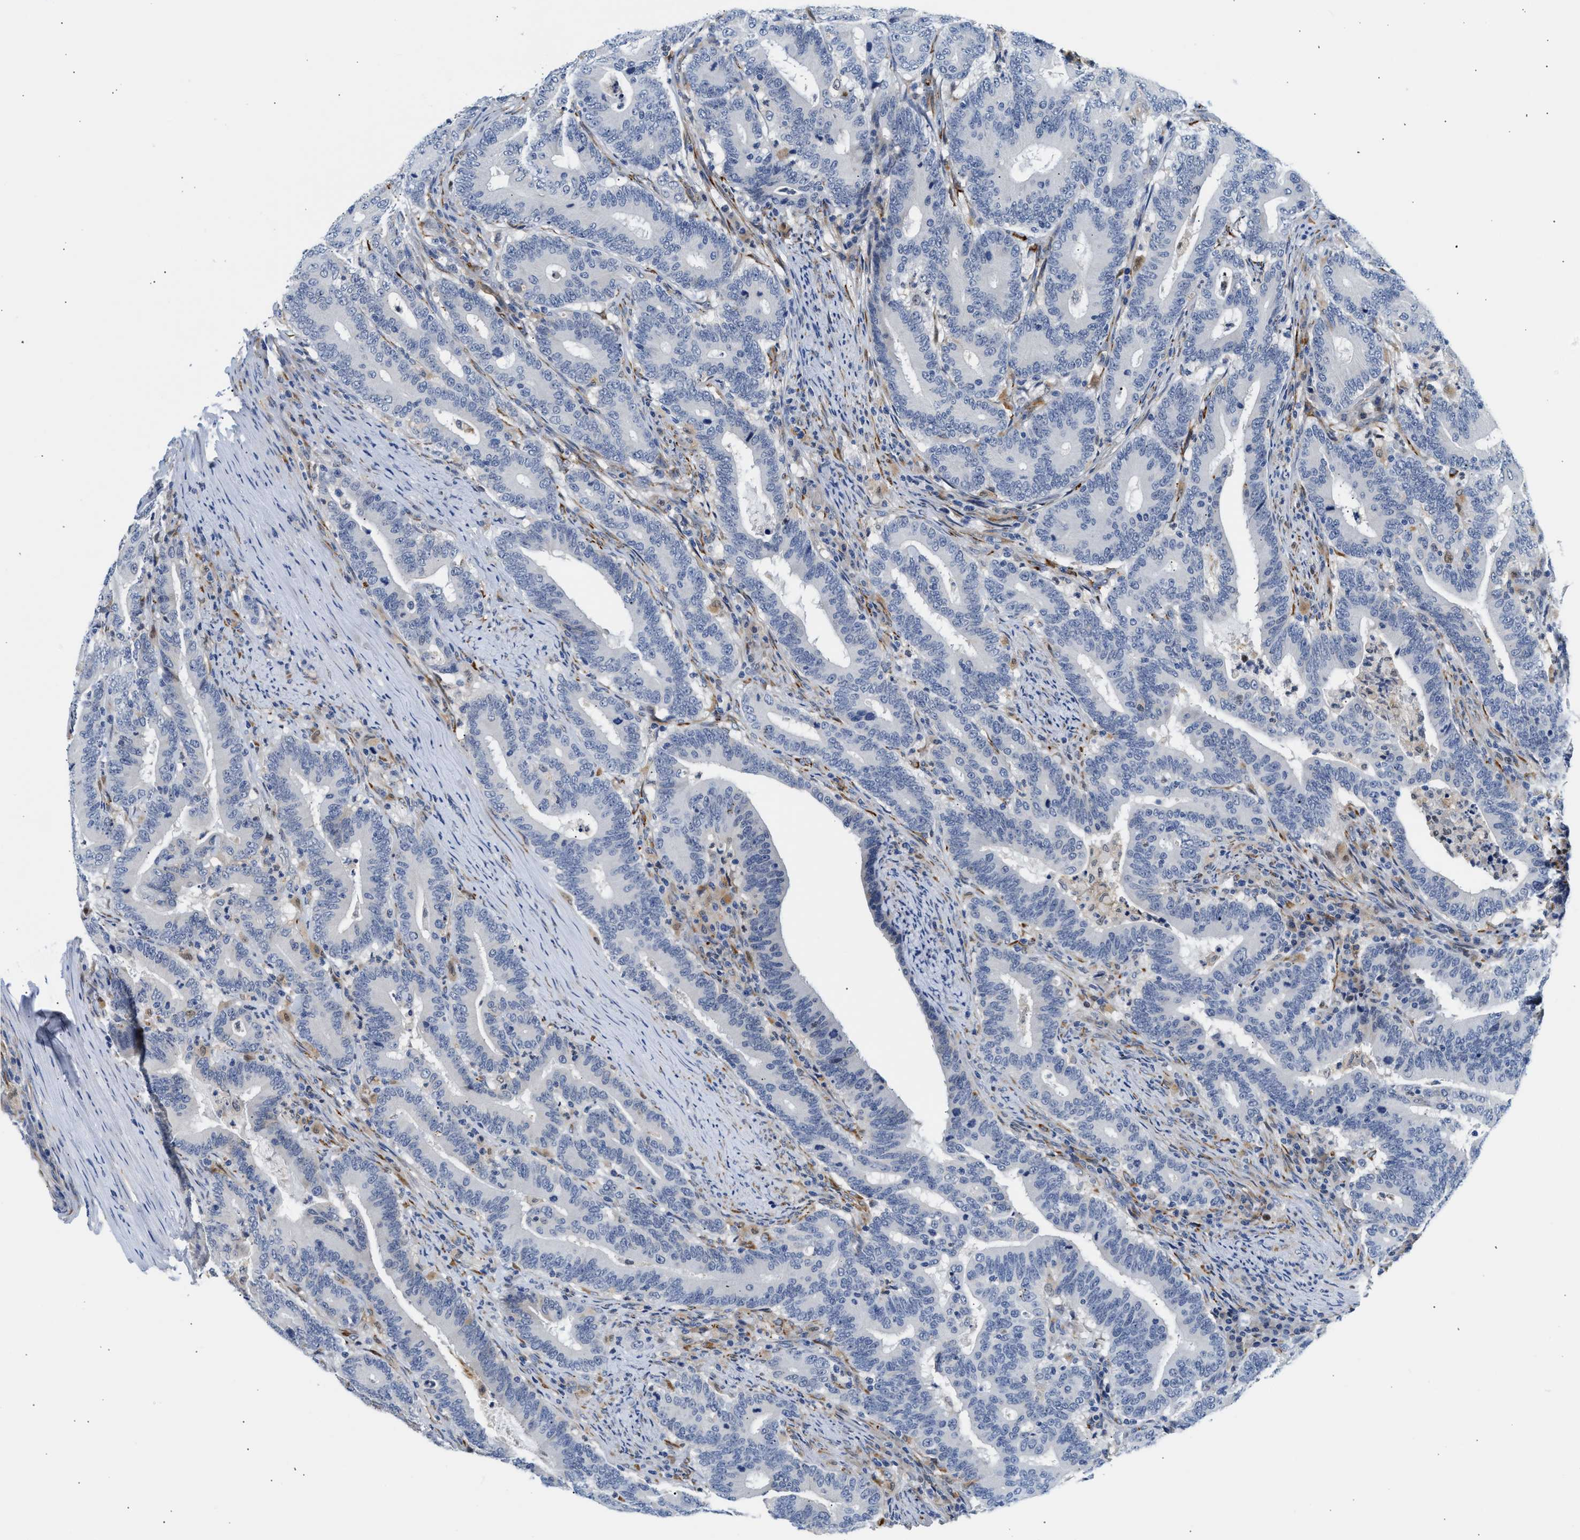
{"staining": {"intensity": "negative", "quantity": "none", "location": "none"}, "tissue": "colorectal cancer", "cell_type": "Tumor cells", "image_type": "cancer", "snomed": [{"axis": "morphology", "description": "Adenocarcinoma, NOS"}, {"axis": "topography", "description": "Colon"}], "caption": "Immunohistochemistry of human colorectal adenocarcinoma exhibits no staining in tumor cells.", "gene": "PPM1L", "patient": {"sex": "female", "age": 66}}